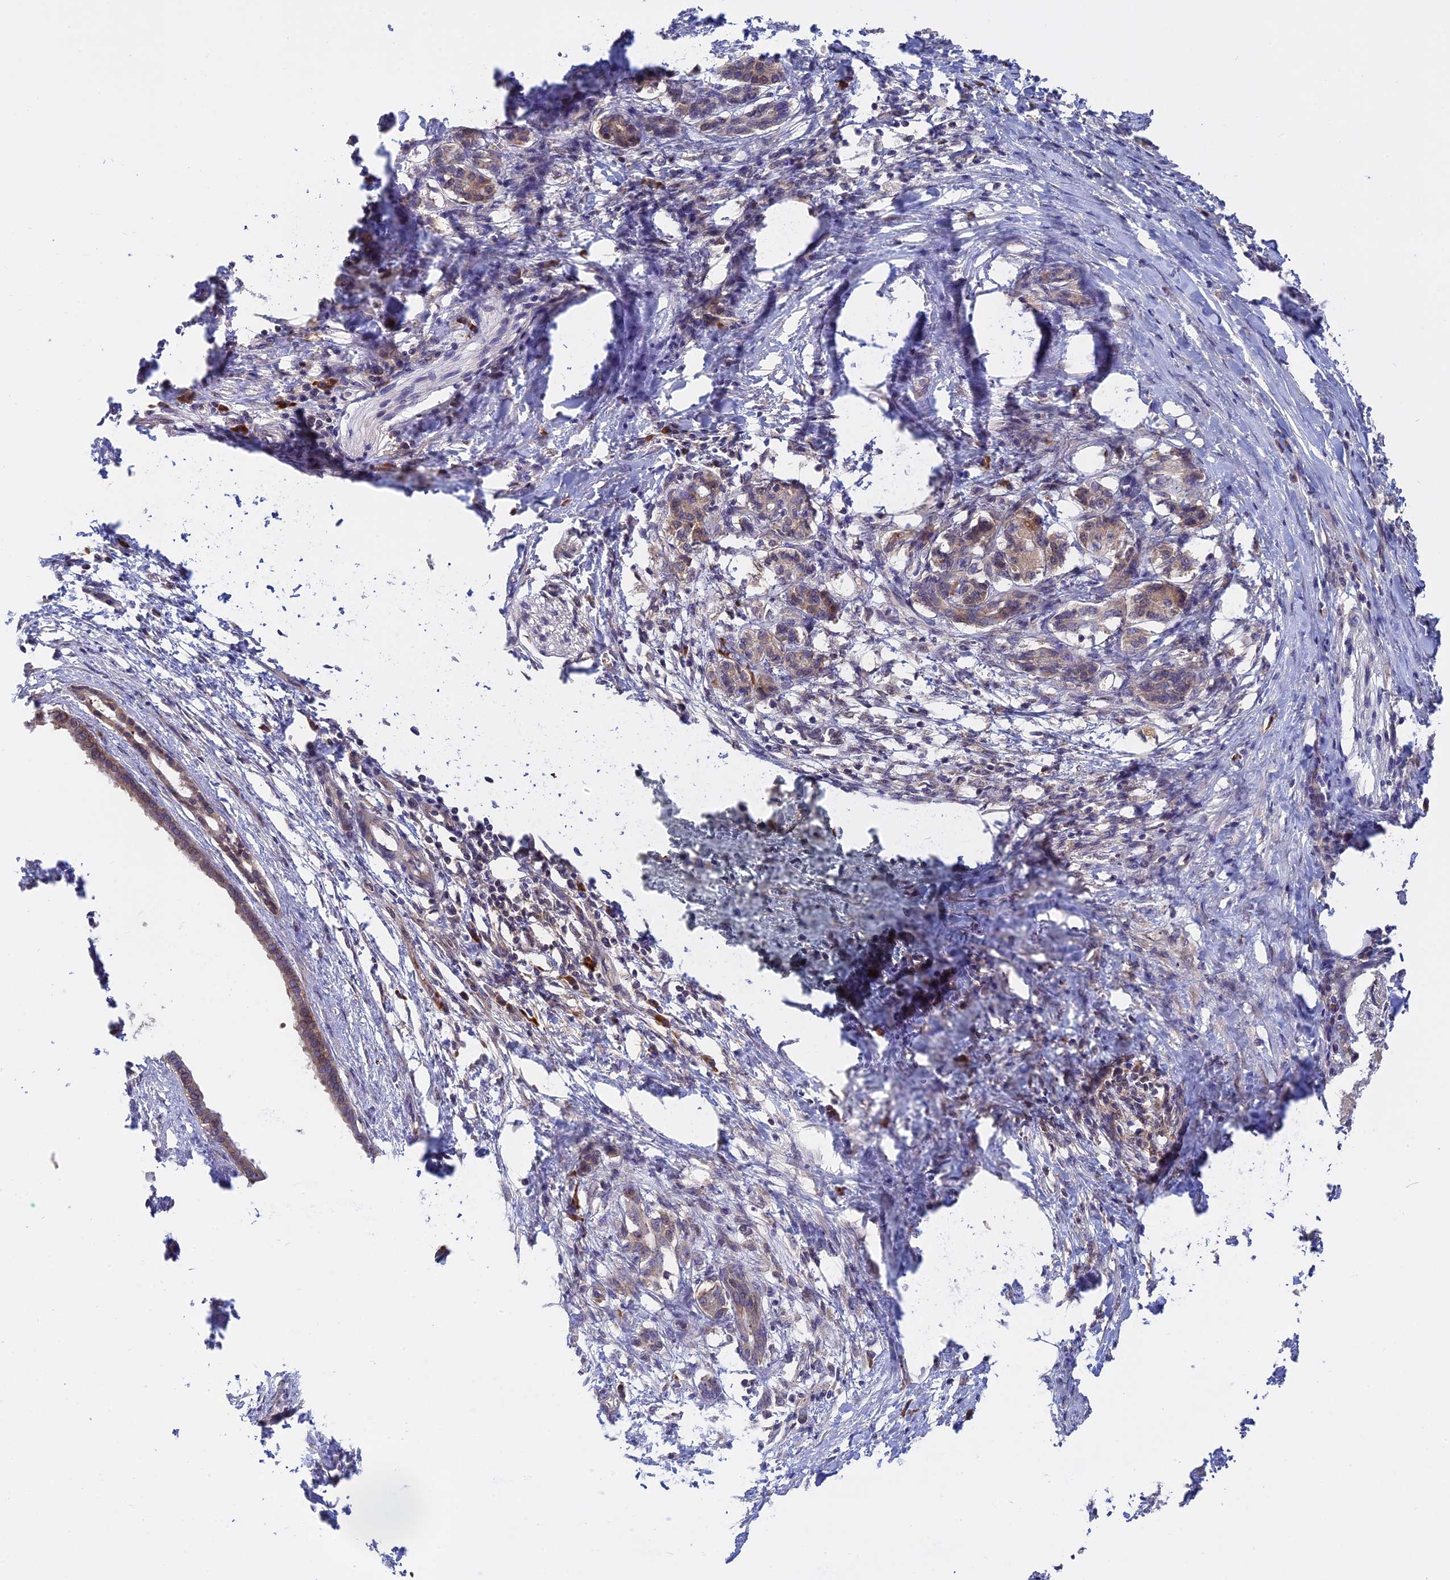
{"staining": {"intensity": "moderate", "quantity": ">75%", "location": "cytoplasmic/membranous"}, "tissue": "pancreatic cancer", "cell_type": "Tumor cells", "image_type": "cancer", "snomed": [{"axis": "morphology", "description": "Adenocarcinoma, NOS"}, {"axis": "topography", "description": "Pancreas"}], "caption": "The micrograph demonstrates staining of adenocarcinoma (pancreatic), revealing moderate cytoplasmic/membranous protein positivity (brown color) within tumor cells. (brown staining indicates protein expression, while blue staining denotes nuclei).", "gene": "IL21R", "patient": {"sex": "female", "age": 55}}